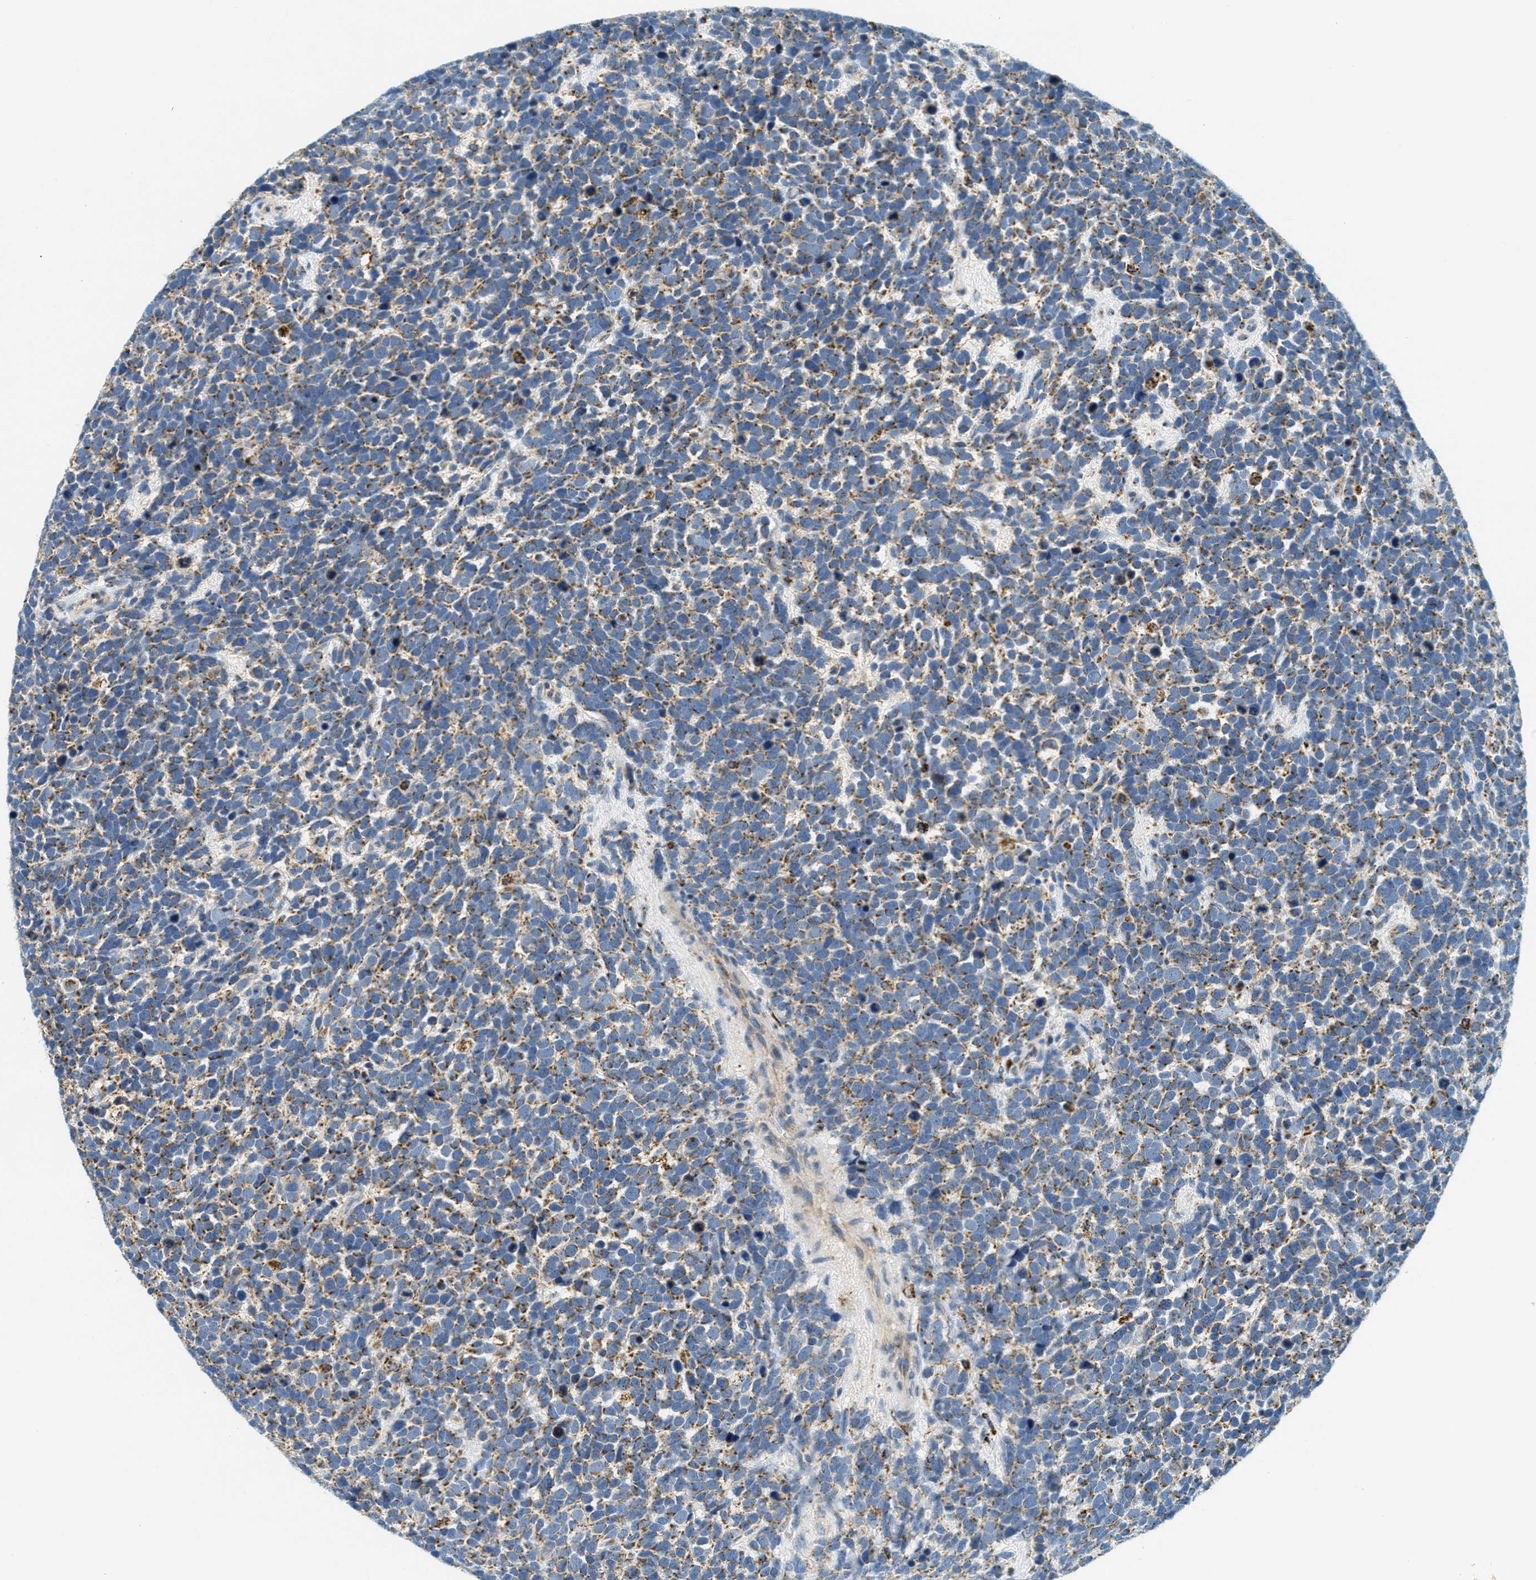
{"staining": {"intensity": "moderate", "quantity": ">75%", "location": "cytoplasmic/membranous"}, "tissue": "urothelial cancer", "cell_type": "Tumor cells", "image_type": "cancer", "snomed": [{"axis": "morphology", "description": "Urothelial carcinoma, High grade"}, {"axis": "topography", "description": "Urinary bladder"}], "caption": "Urothelial carcinoma (high-grade) stained with DAB immunohistochemistry shows medium levels of moderate cytoplasmic/membranous positivity in approximately >75% of tumor cells.", "gene": "HLCS", "patient": {"sex": "female", "age": 82}}